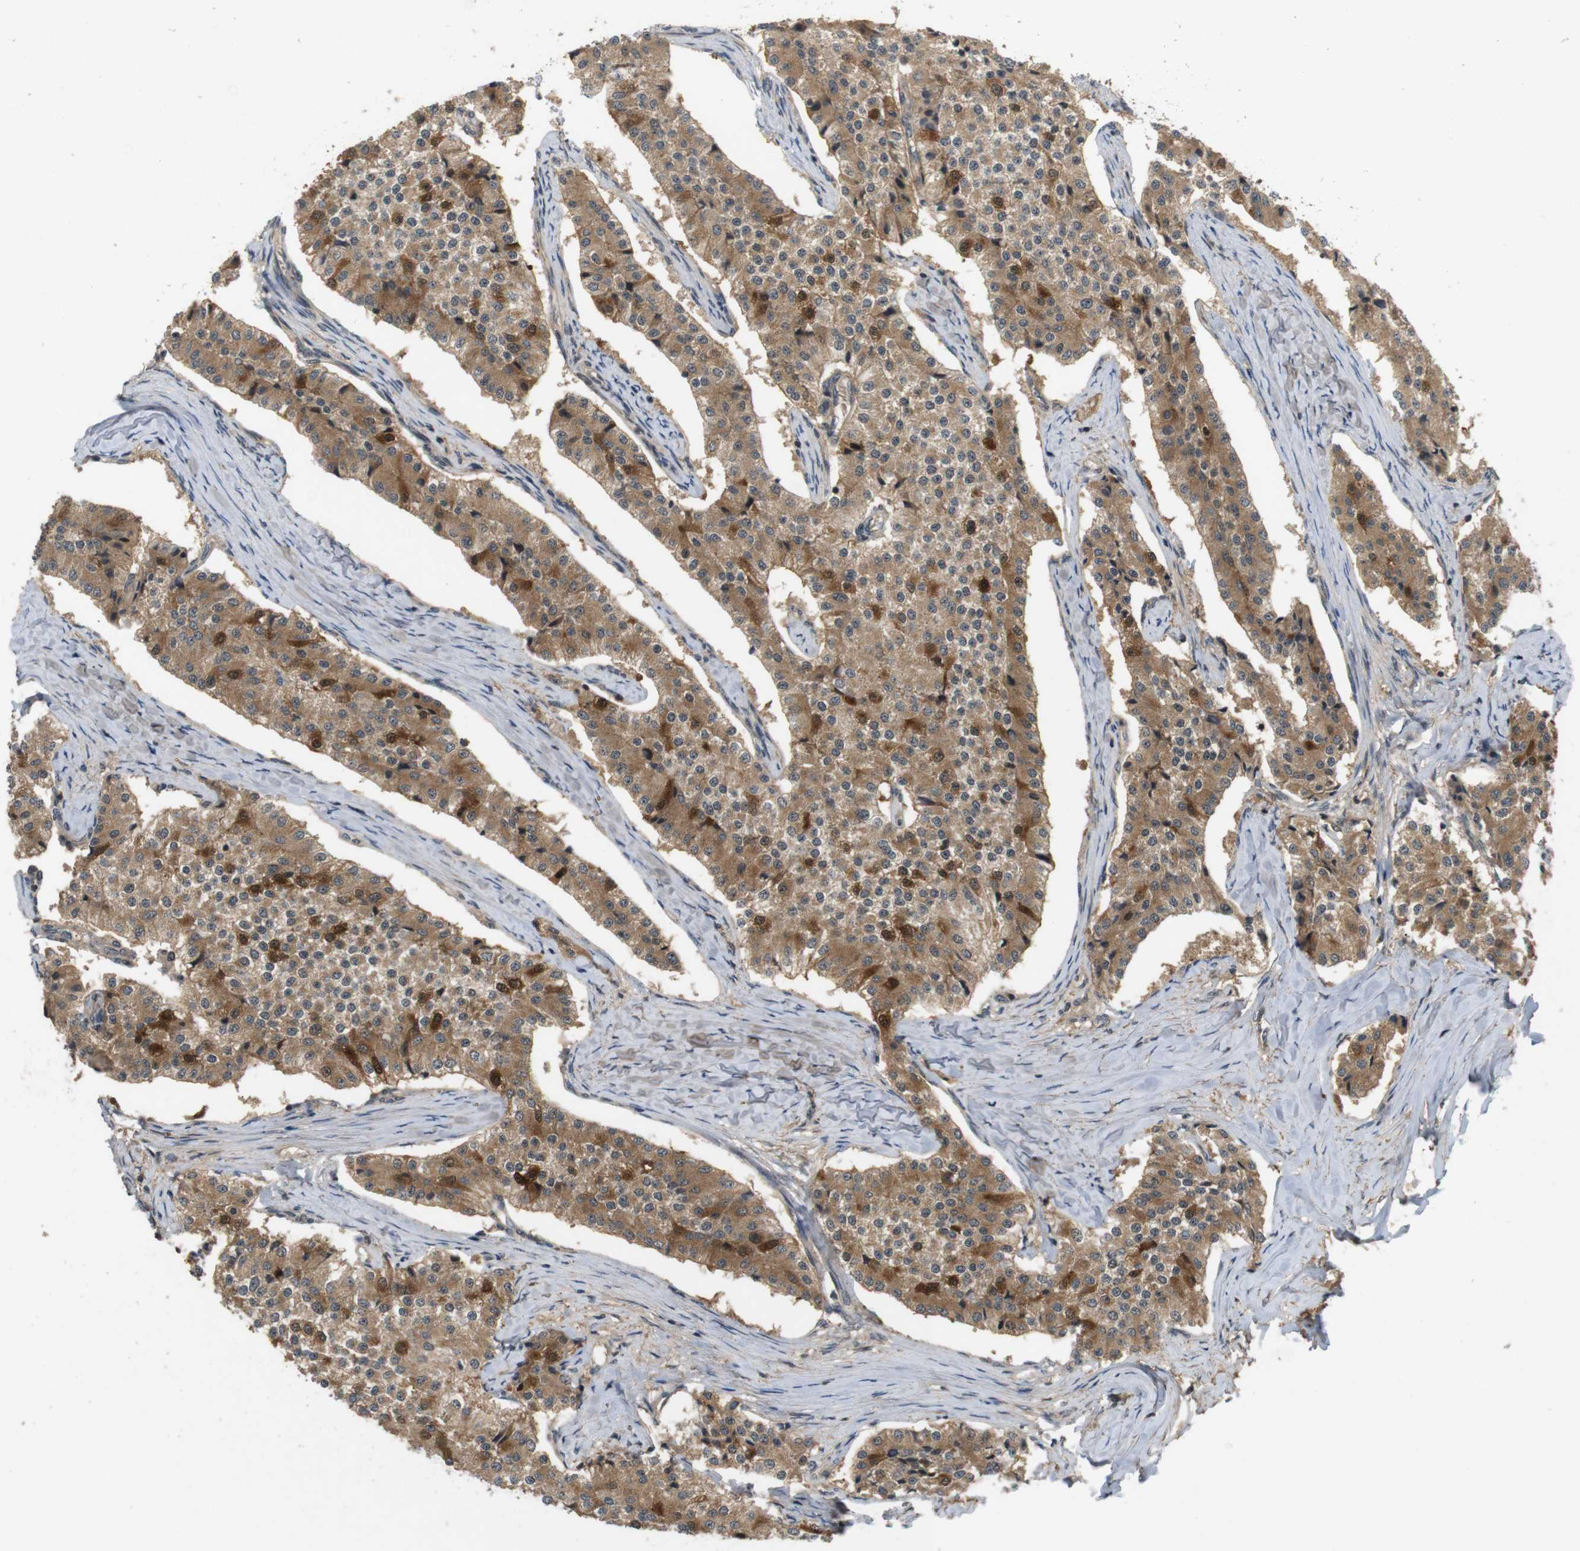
{"staining": {"intensity": "moderate", "quantity": ">75%", "location": "cytoplasmic/membranous"}, "tissue": "carcinoid", "cell_type": "Tumor cells", "image_type": "cancer", "snomed": [{"axis": "morphology", "description": "Carcinoid, malignant, NOS"}, {"axis": "topography", "description": "Colon"}], "caption": "Protein analysis of carcinoid tissue exhibits moderate cytoplasmic/membranous expression in about >75% of tumor cells.", "gene": "NFKBIE", "patient": {"sex": "female", "age": 52}}